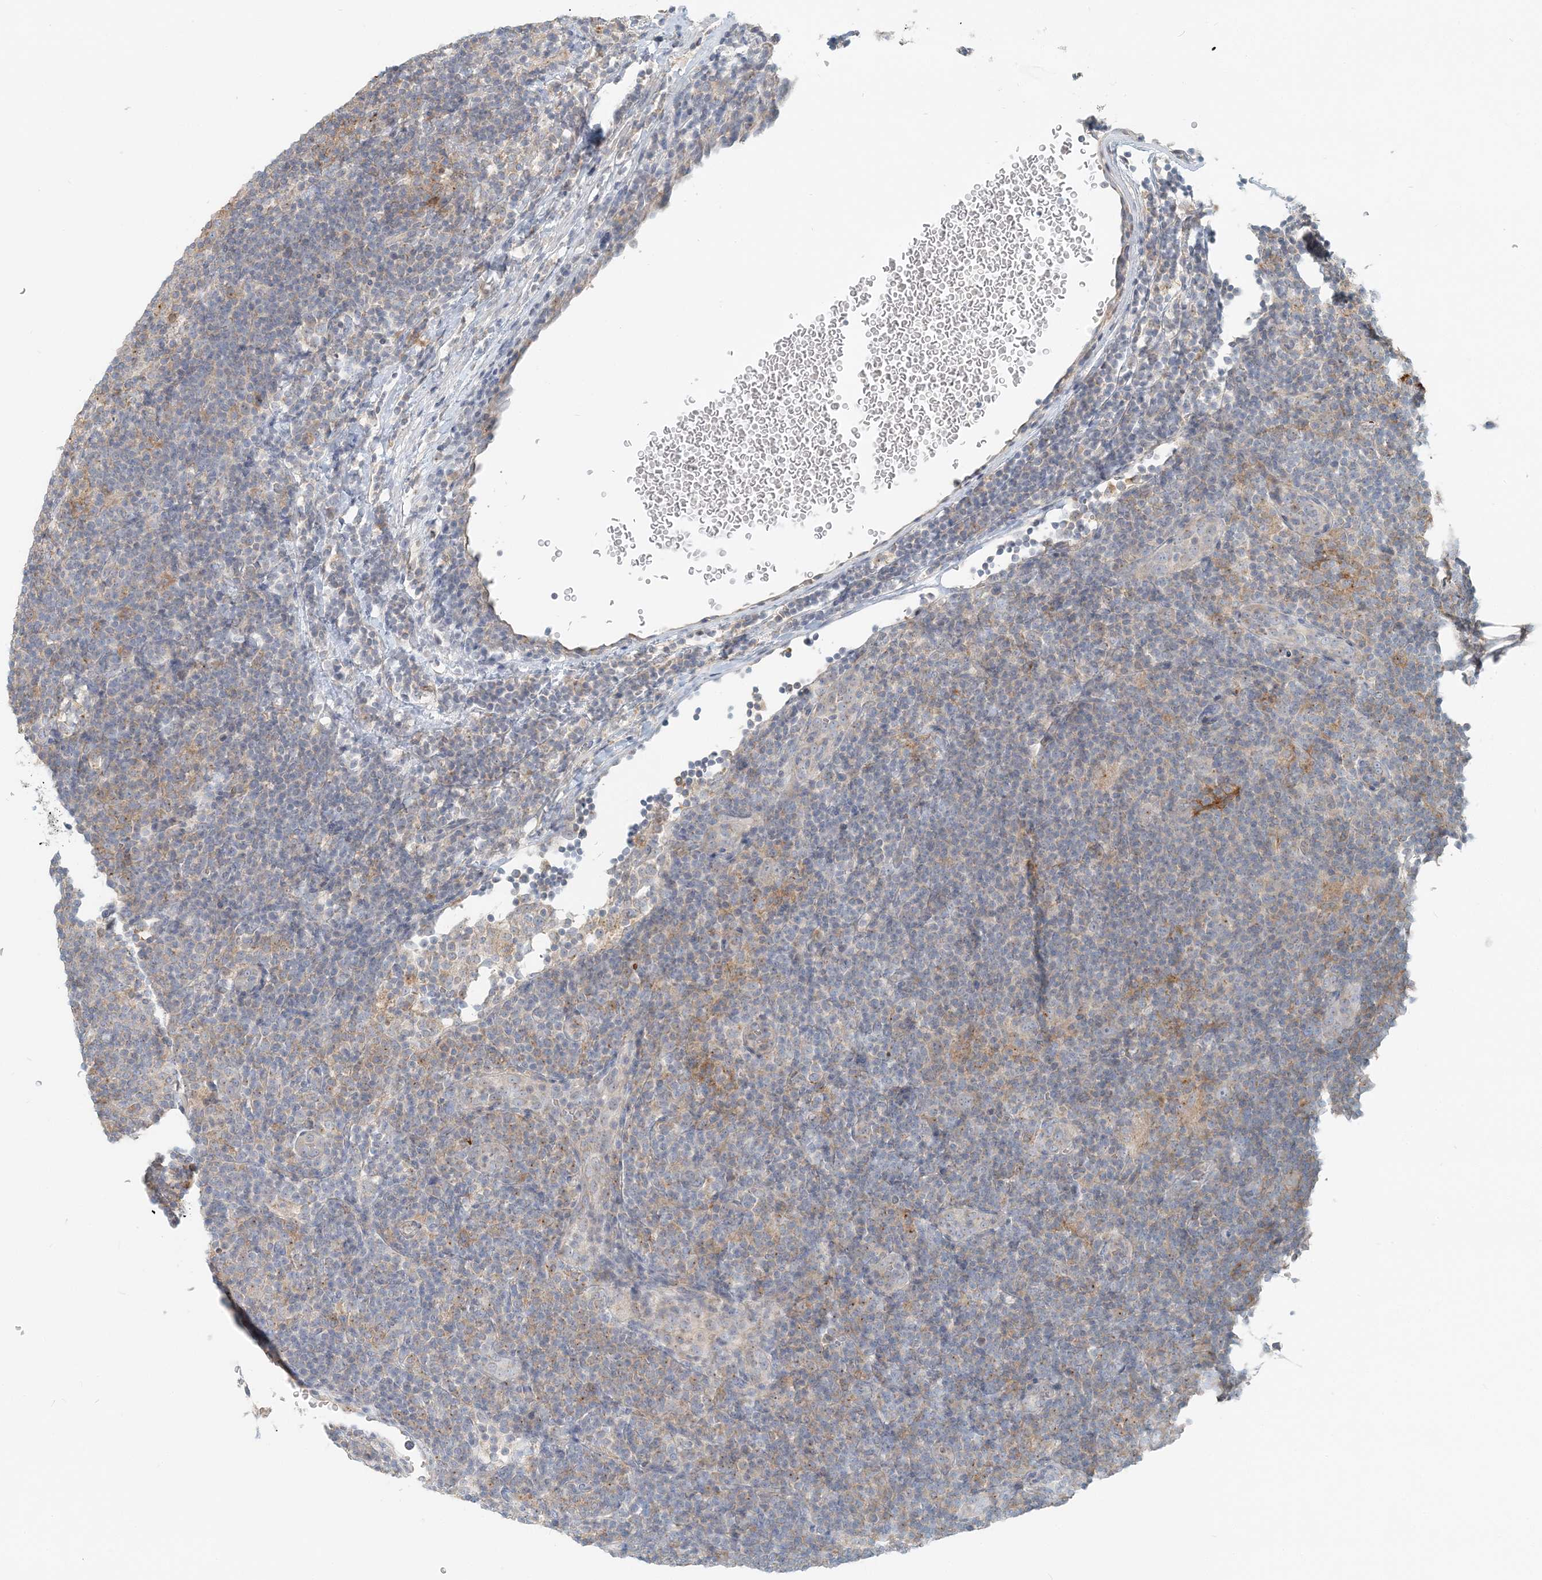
{"staining": {"intensity": "negative", "quantity": "none", "location": "none"}, "tissue": "lymphoma", "cell_type": "Tumor cells", "image_type": "cancer", "snomed": [{"axis": "morphology", "description": "Hodgkin's disease, NOS"}, {"axis": "topography", "description": "Lymph node"}], "caption": "High magnification brightfield microscopy of lymphoma stained with DAB (3,3'-diaminobenzidine) (brown) and counterstained with hematoxylin (blue): tumor cells show no significant positivity.", "gene": "NAA11", "patient": {"sex": "female", "age": 57}}